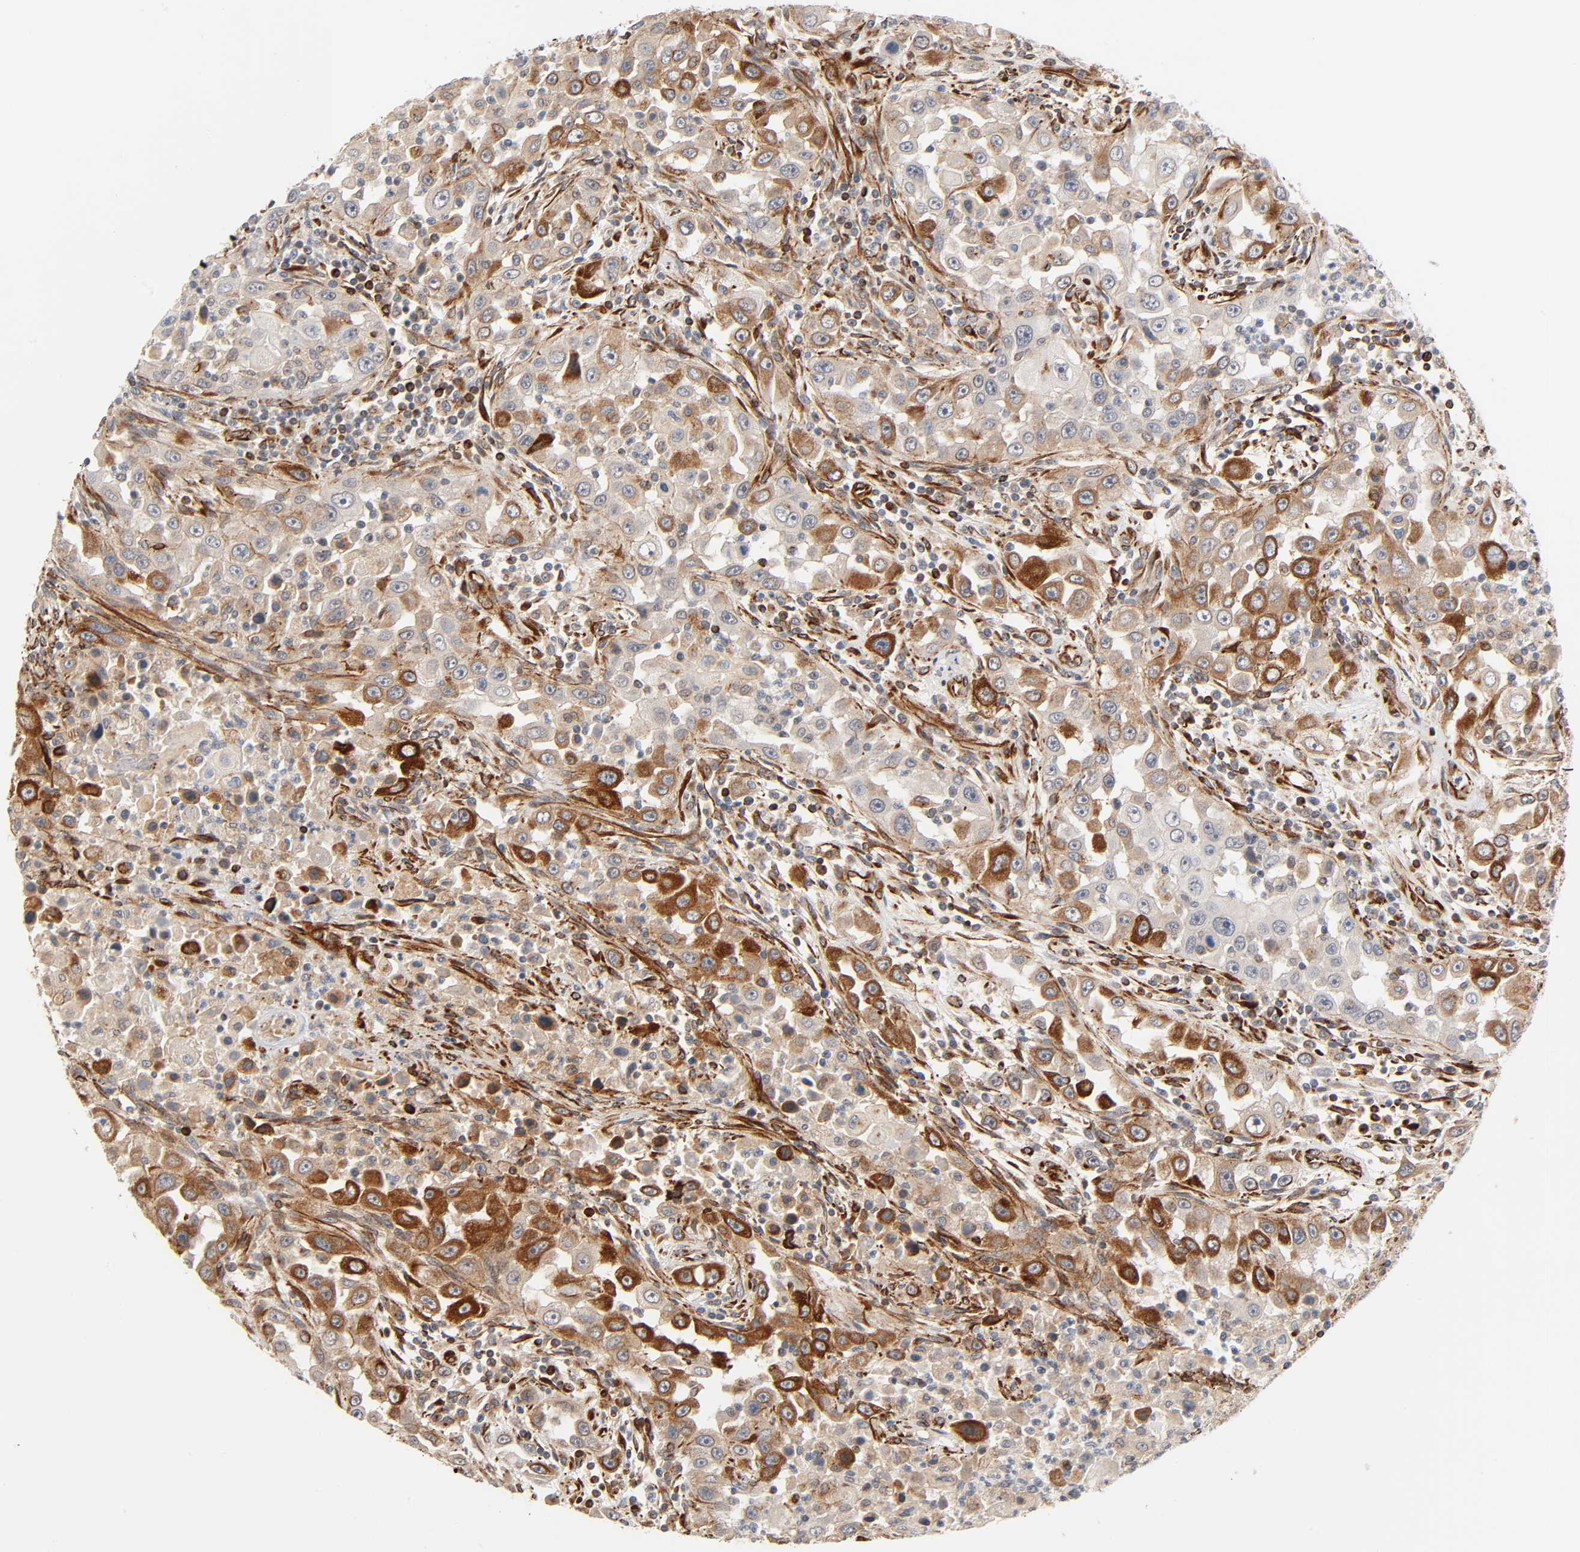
{"staining": {"intensity": "strong", "quantity": ">75%", "location": "cytoplasmic/membranous"}, "tissue": "head and neck cancer", "cell_type": "Tumor cells", "image_type": "cancer", "snomed": [{"axis": "morphology", "description": "Carcinoma, NOS"}, {"axis": "topography", "description": "Head-Neck"}], "caption": "The immunohistochemical stain shows strong cytoplasmic/membranous staining in tumor cells of head and neck carcinoma tissue.", "gene": "REEP6", "patient": {"sex": "male", "age": 87}}